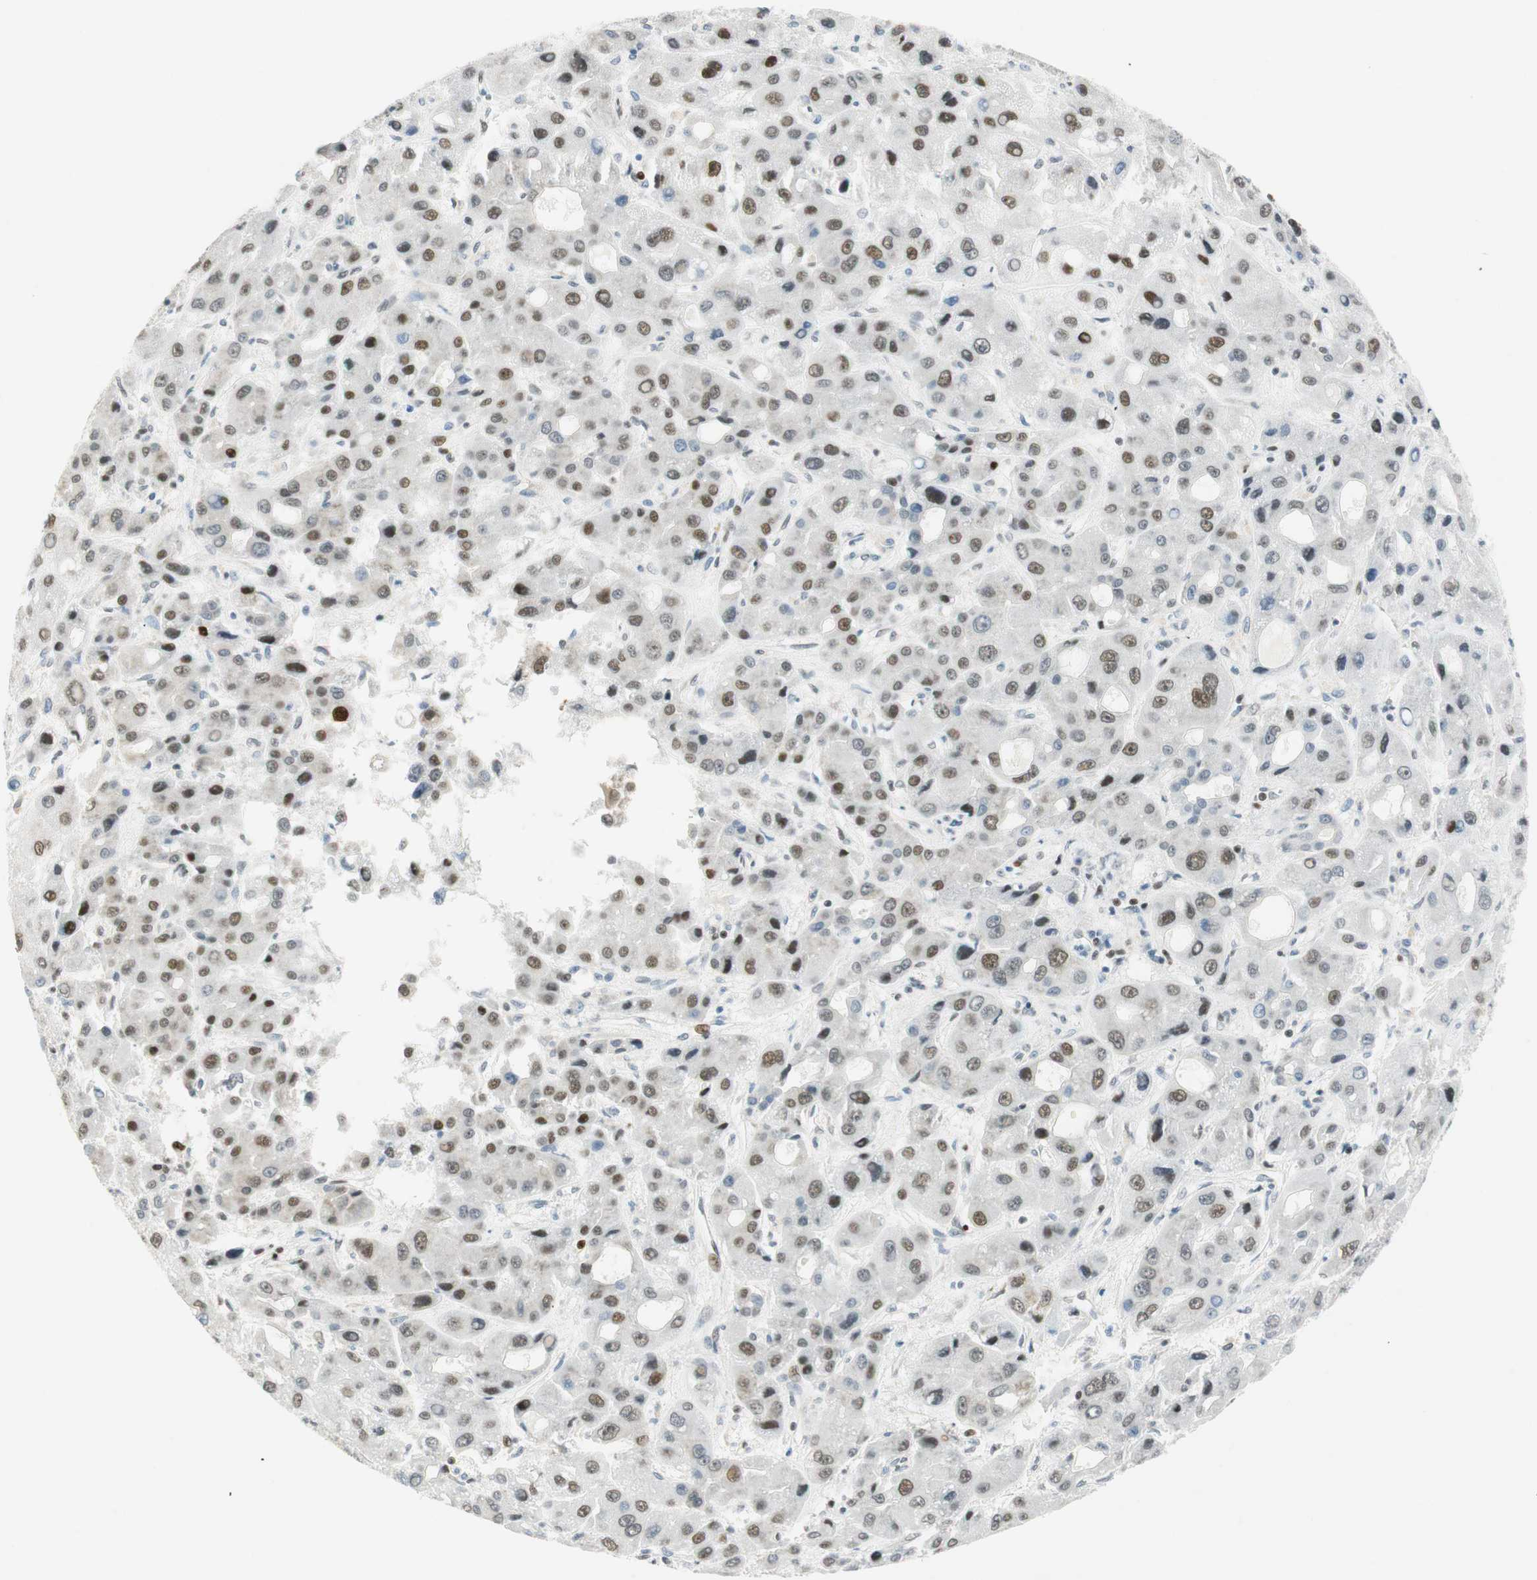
{"staining": {"intensity": "moderate", "quantity": "25%-75%", "location": "nuclear"}, "tissue": "liver cancer", "cell_type": "Tumor cells", "image_type": "cancer", "snomed": [{"axis": "morphology", "description": "Carcinoma, Hepatocellular, NOS"}, {"axis": "topography", "description": "Liver"}], "caption": "Immunohistochemical staining of liver cancer (hepatocellular carcinoma) shows moderate nuclear protein expression in approximately 25%-75% of tumor cells.", "gene": "MSX2", "patient": {"sex": "male", "age": 55}}